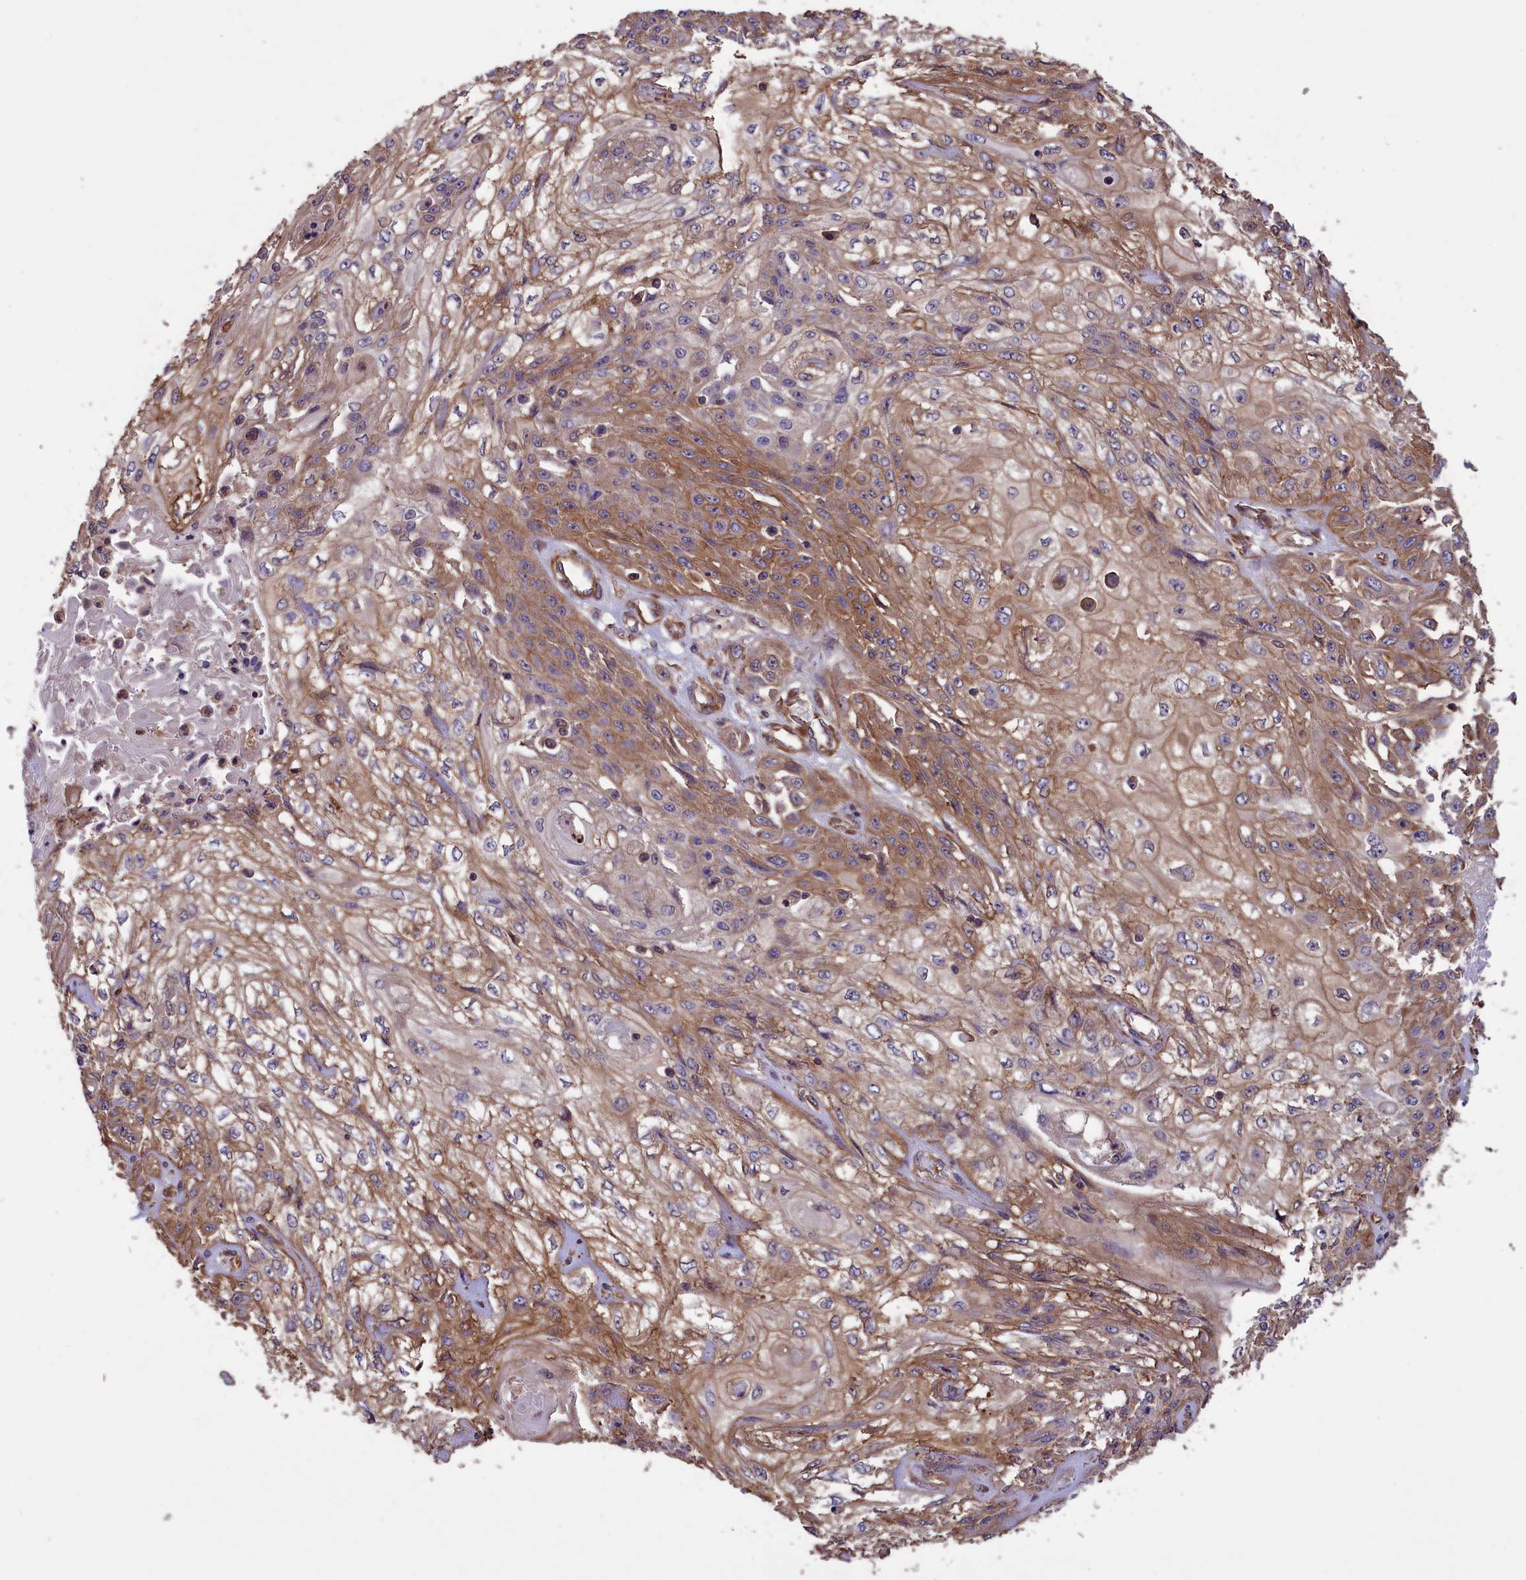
{"staining": {"intensity": "moderate", "quantity": "25%-75%", "location": "cytoplasmic/membranous"}, "tissue": "skin cancer", "cell_type": "Tumor cells", "image_type": "cancer", "snomed": [{"axis": "morphology", "description": "Squamous cell carcinoma, NOS"}, {"axis": "morphology", "description": "Squamous cell carcinoma, metastatic, NOS"}, {"axis": "topography", "description": "Skin"}, {"axis": "topography", "description": "Lymph node"}], "caption": "This is a histology image of immunohistochemistry (IHC) staining of skin cancer (metastatic squamous cell carcinoma), which shows moderate staining in the cytoplasmic/membranous of tumor cells.", "gene": "DAPK3", "patient": {"sex": "male", "age": 75}}